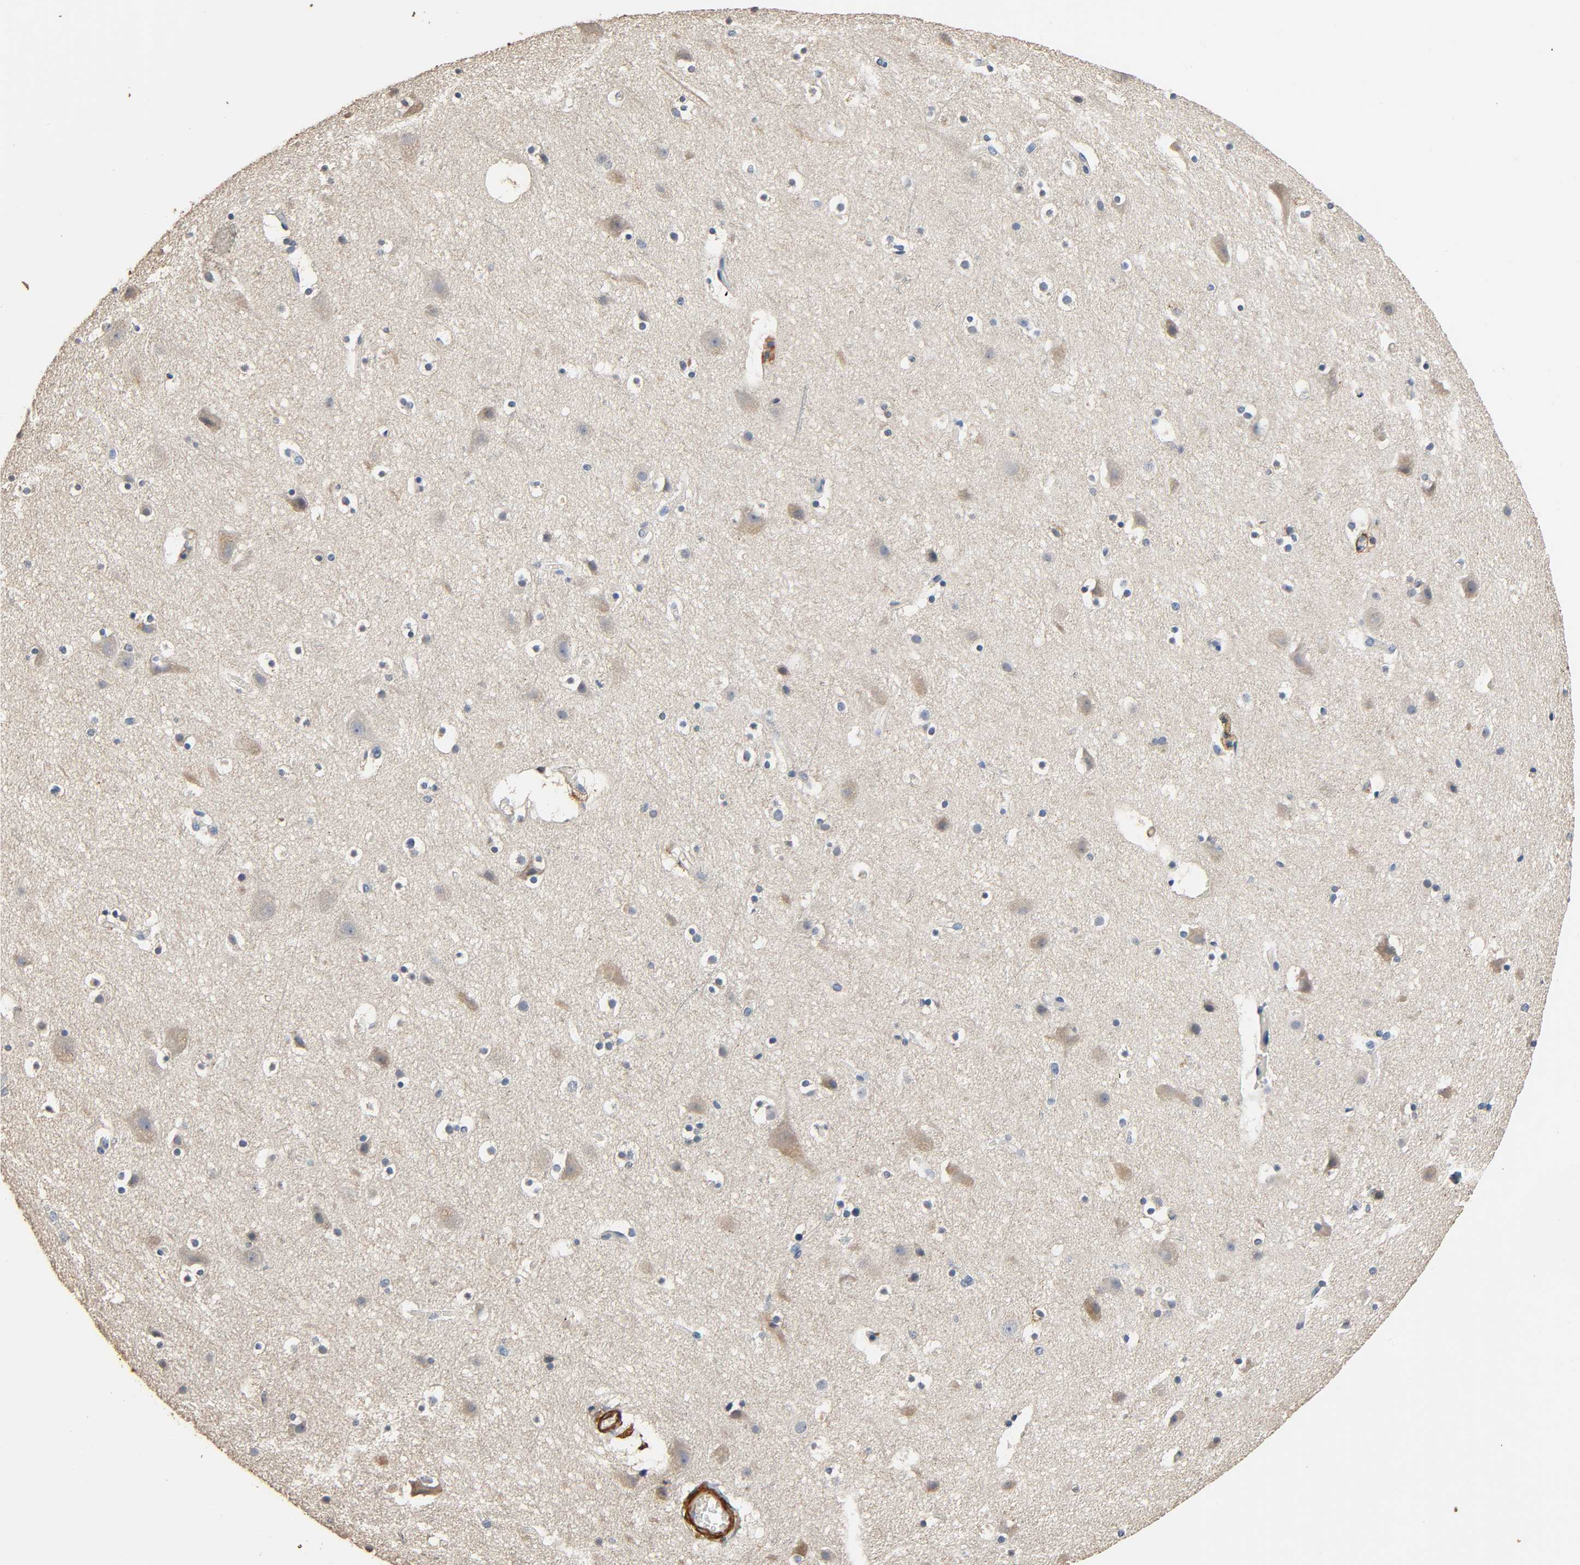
{"staining": {"intensity": "negative", "quantity": "none", "location": "none"}, "tissue": "cerebral cortex", "cell_type": "Endothelial cells", "image_type": "normal", "snomed": [{"axis": "morphology", "description": "Normal tissue, NOS"}, {"axis": "topography", "description": "Cerebral cortex"}], "caption": "DAB immunohistochemical staining of unremarkable cerebral cortex demonstrates no significant positivity in endothelial cells.", "gene": "GSTA1", "patient": {"sex": "male", "age": 45}}